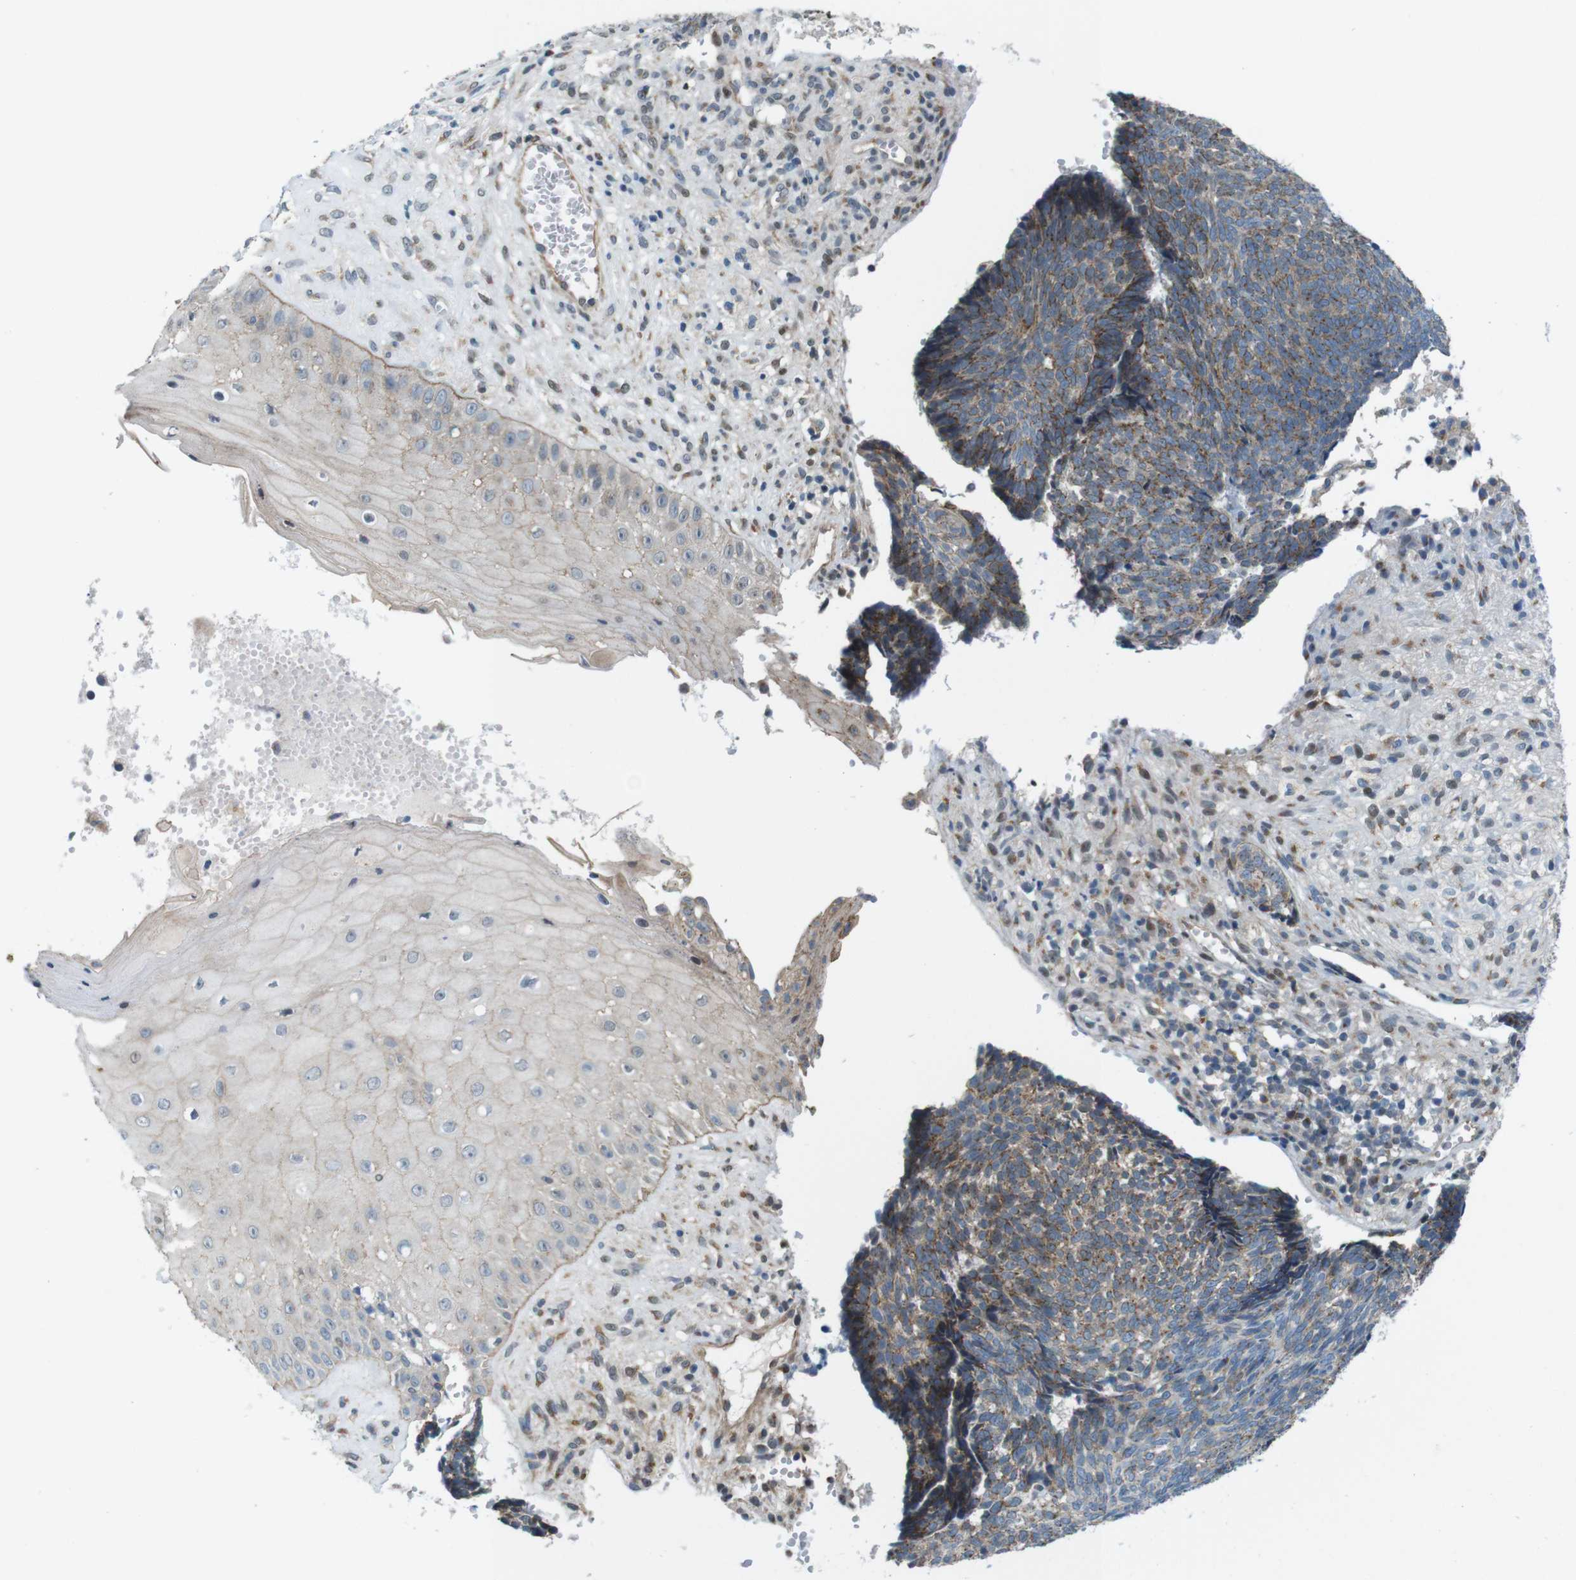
{"staining": {"intensity": "weak", "quantity": ">75%", "location": "cytoplasmic/membranous"}, "tissue": "skin cancer", "cell_type": "Tumor cells", "image_type": "cancer", "snomed": [{"axis": "morphology", "description": "Basal cell carcinoma"}, {"axis": "topography", "description": "Skin"}], "caption": "Tumor cells display low levels of weak cytoplasmic/membranous positivity in about >75% of cells in skin basal cell carcinoma.", "gene": "SKI", "patient": {"sex": "male", "age": 84}}